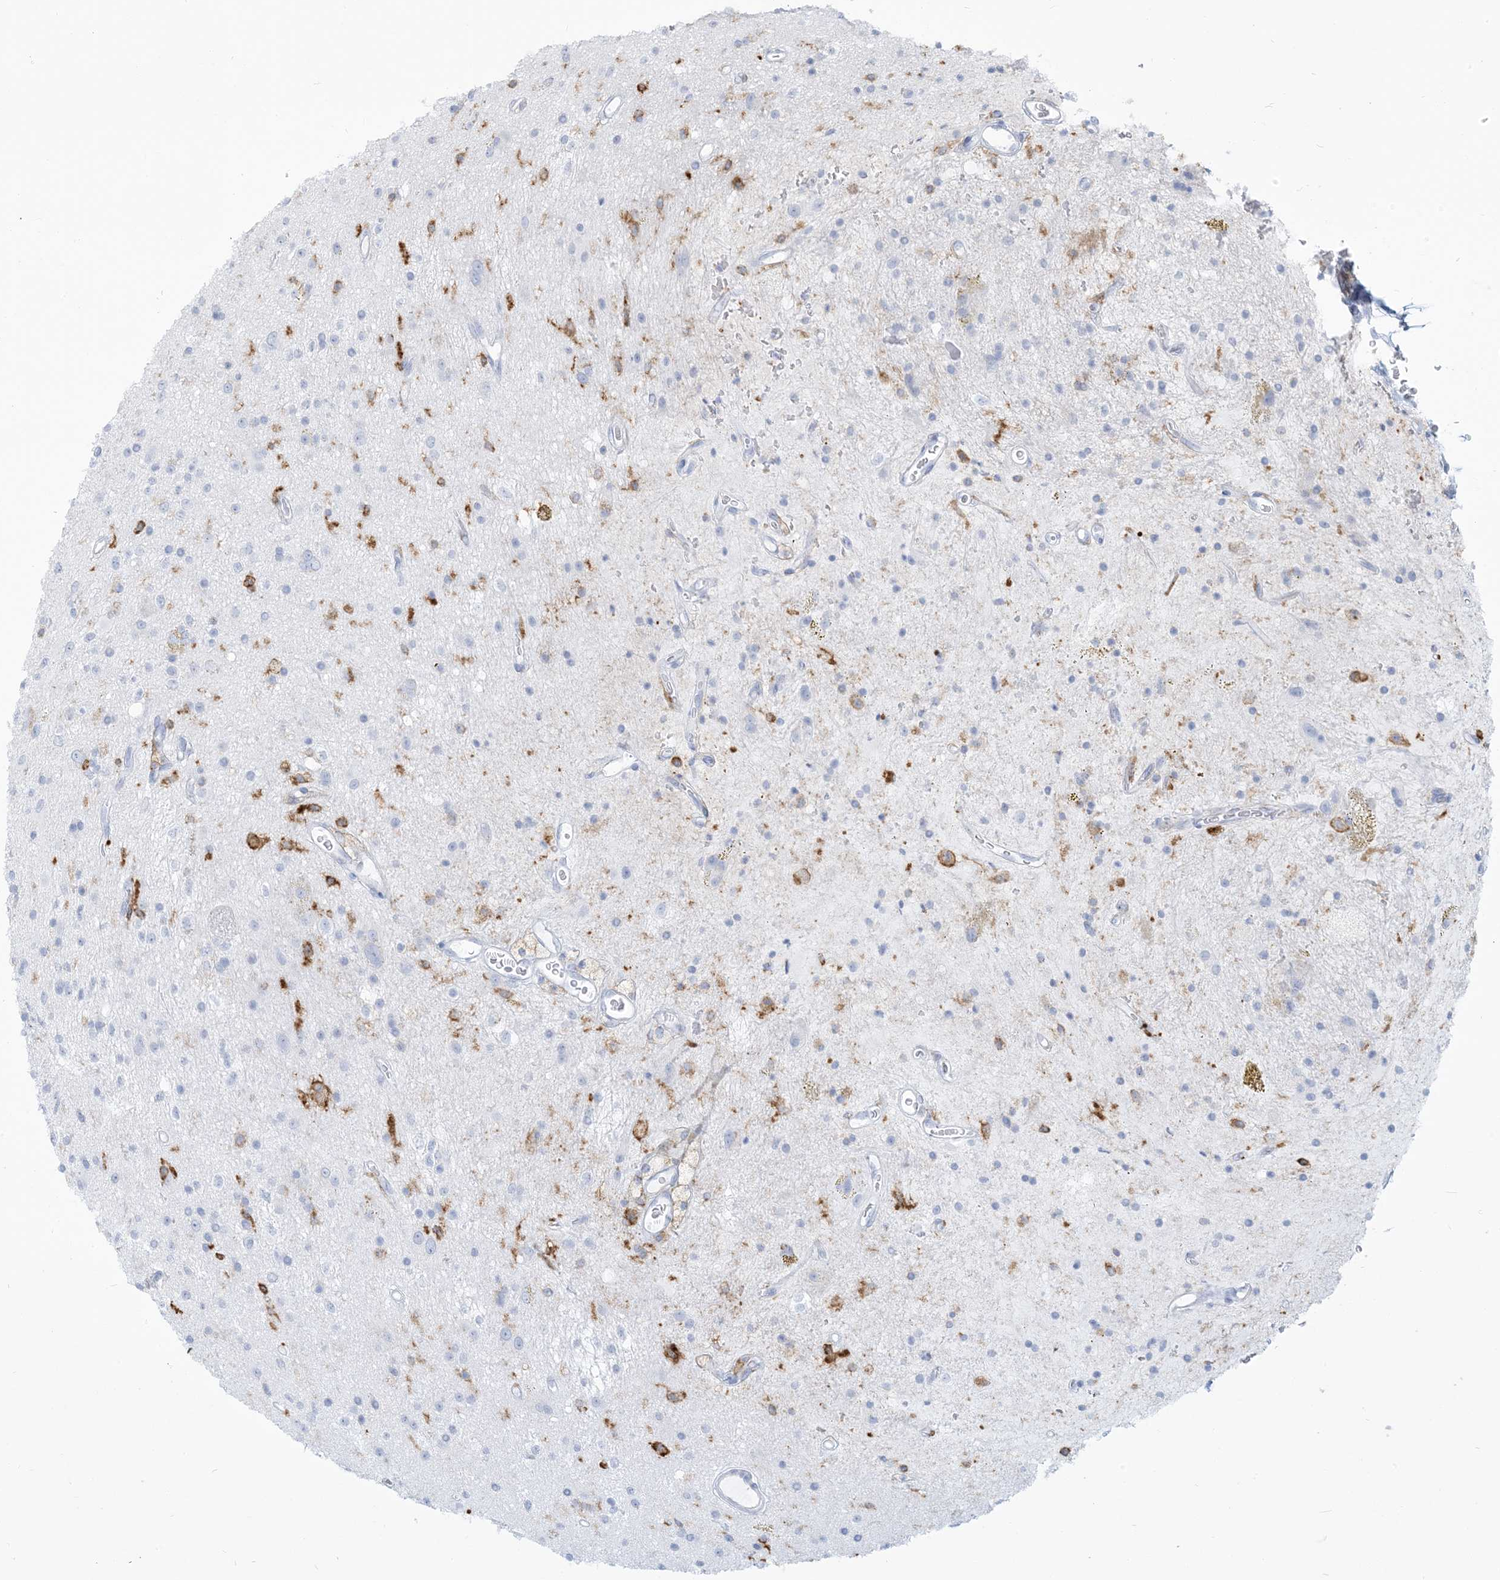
{"staining": {"intensity": "negative", "quantity": "none", "location": "none"}, "tissue": "glioma", "cell_type": "Tumor cells", "image_type": "cancer", "snomed": [{"axis": "morphology", "description": "Glioma, malignant, High grade"}, {"axis": "topography", "description": "Brain"}], "caption": "Human high-grade glioma (malignant) stained for a protein using immunohistochemistry (IHC) exhibits no expression in tumor cells.", "gene": "HLA-DRB1", "patient": {"sex": "male", "age": 34}}